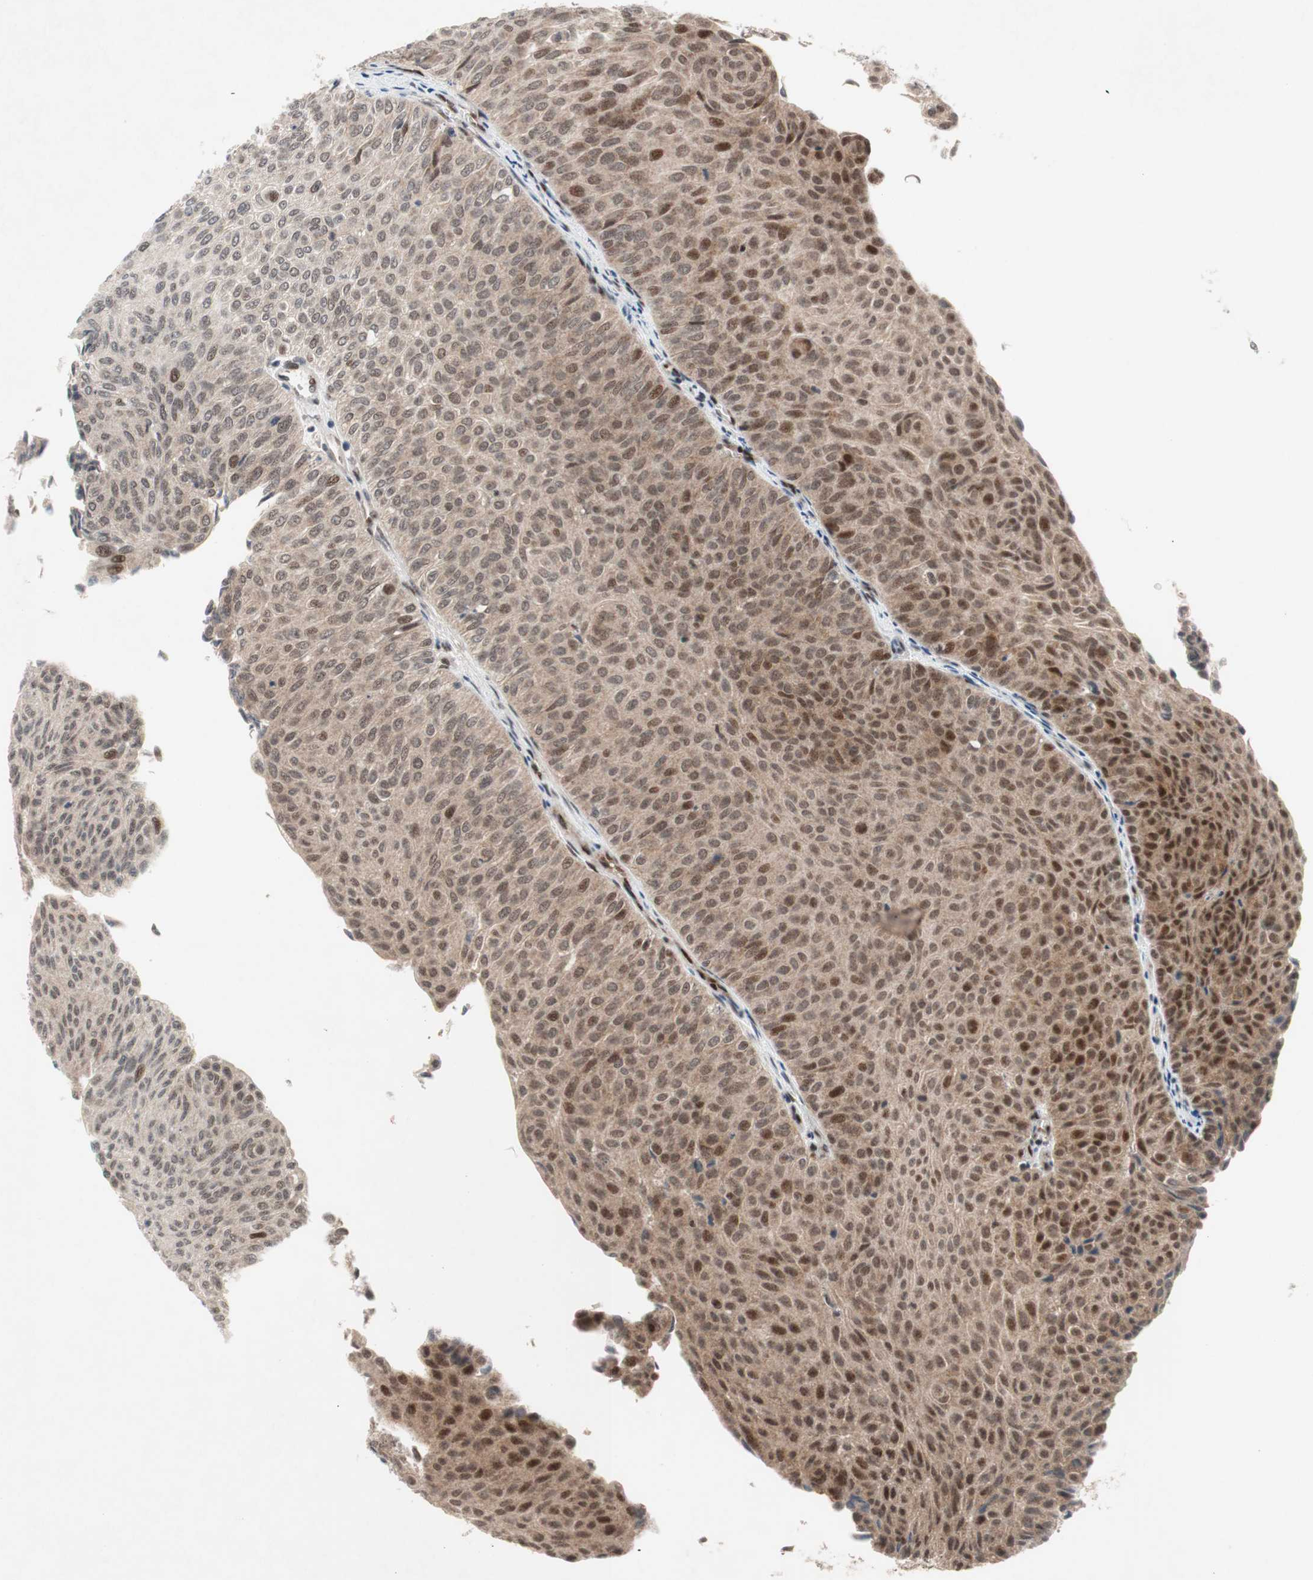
{"staining": {"intensity": "moderate", "quantity": ">75%", "location": "cytoplasmic/membranous,nuclear"}, "tissue": "urothelial cancer", "cell_type": "Tumor cells", "image_type": "cancer", "snomed": [{"axis": "morphology", "description": "Urothelial carcinoma, Low grade"}, {"axis": "topography", "description": "Urinary bladder"}], "caption": "Protein analysis of urothelial cancer tissue demonstrates moderate cytoplasmic/membranous and nuclear positivity in approximately >75% of tumor cells.", "gene": "TCF12", "patient": {"sex": "male", "age": 78}}